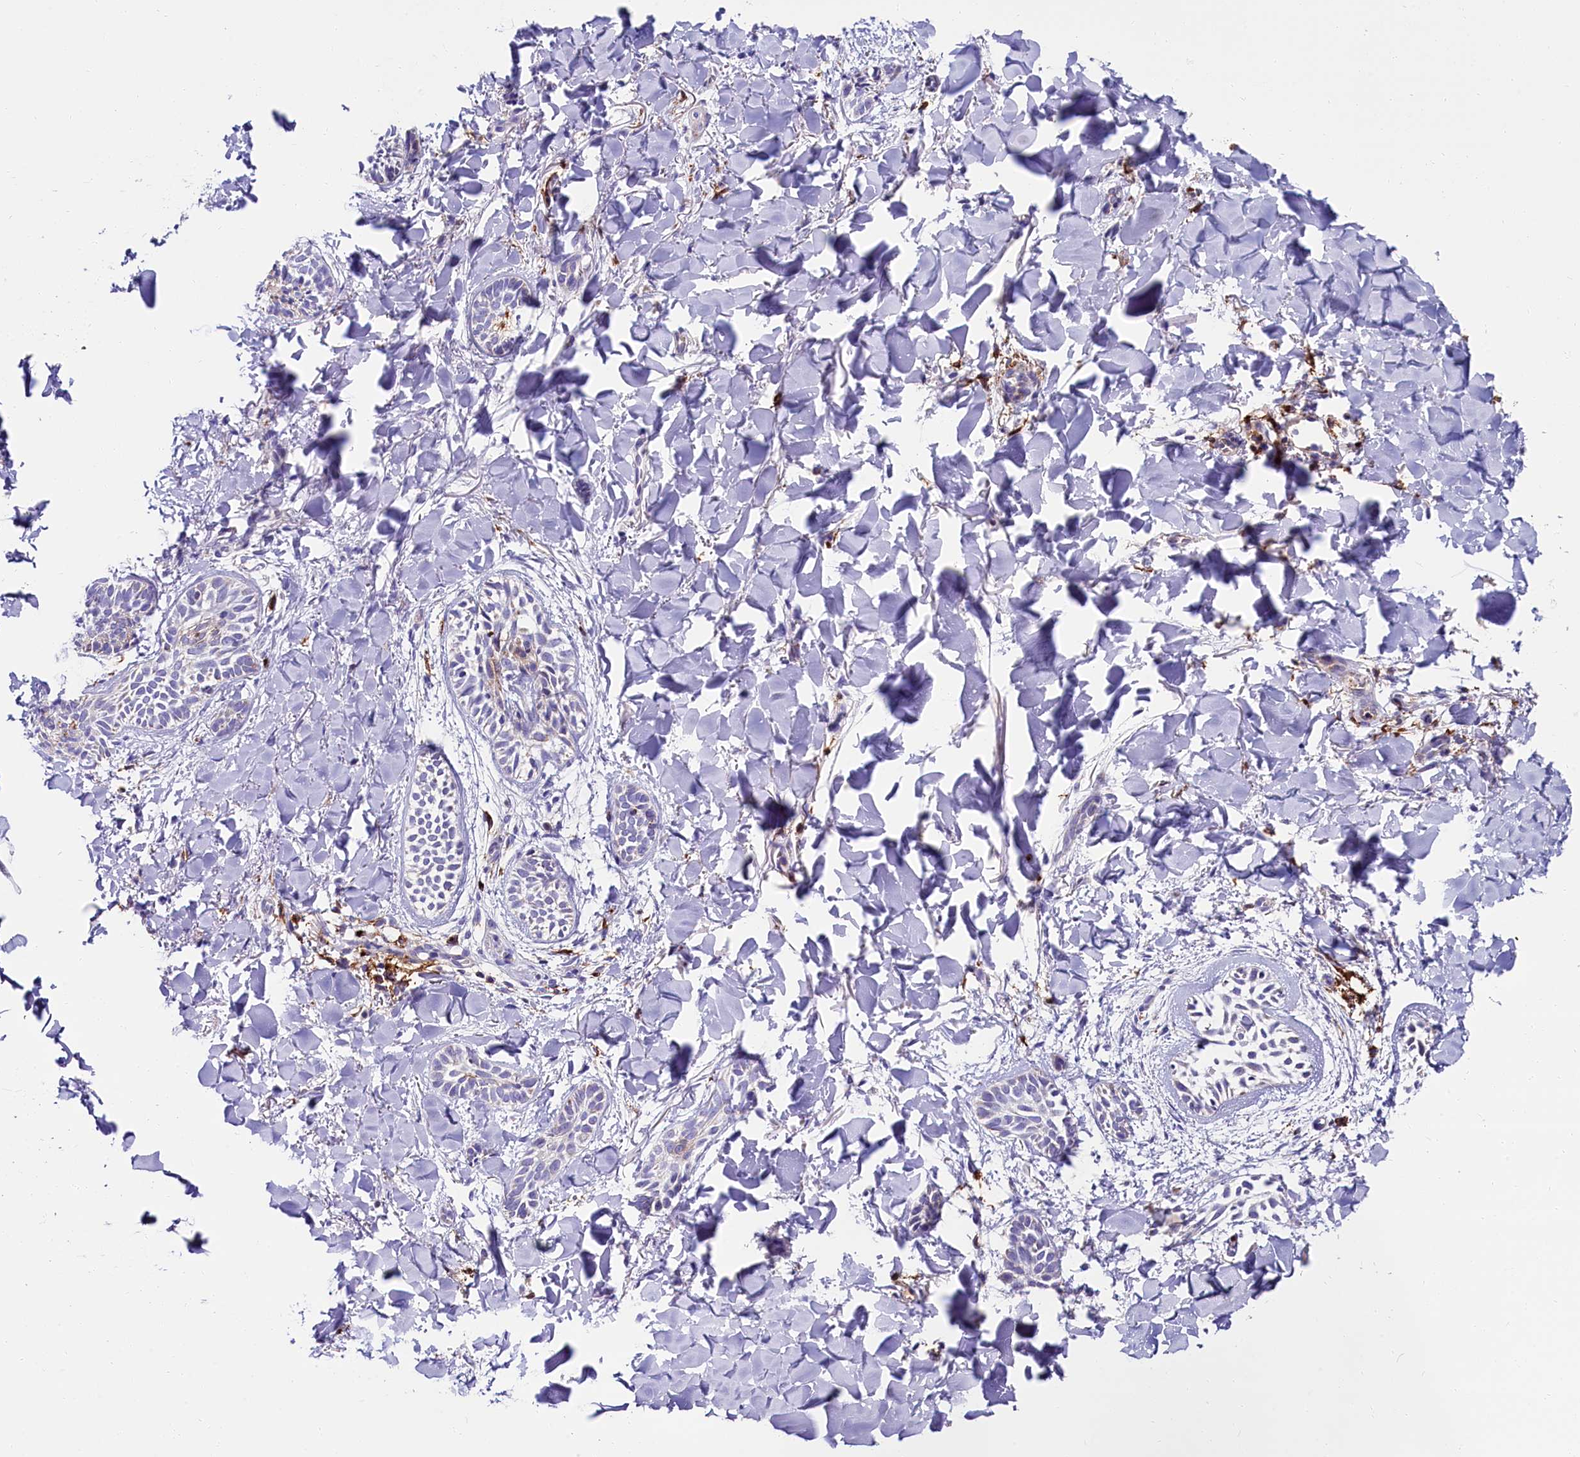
{"staining": {"intensity": "negative", "quantity": "none", "location": "none"}, "tissue": "skin cancer", "cell_type": "Tumor cells", "image_type": "cancer", "snomed": [{"axis": "morphology", "description": "Basal cell carcinoma"}, {"axis": "topography", "description": "Skin"}], "caption": "Tumor cells are negative for brown protein staining in skin cancer (basal cell carcinoma). Brightfield microscopy of IHC stained with DAB (brown) and hematoxylin (blue), captured at high magnification.", "gene": "IL20RA", "patient": {"sex": "female", "age": 59}}